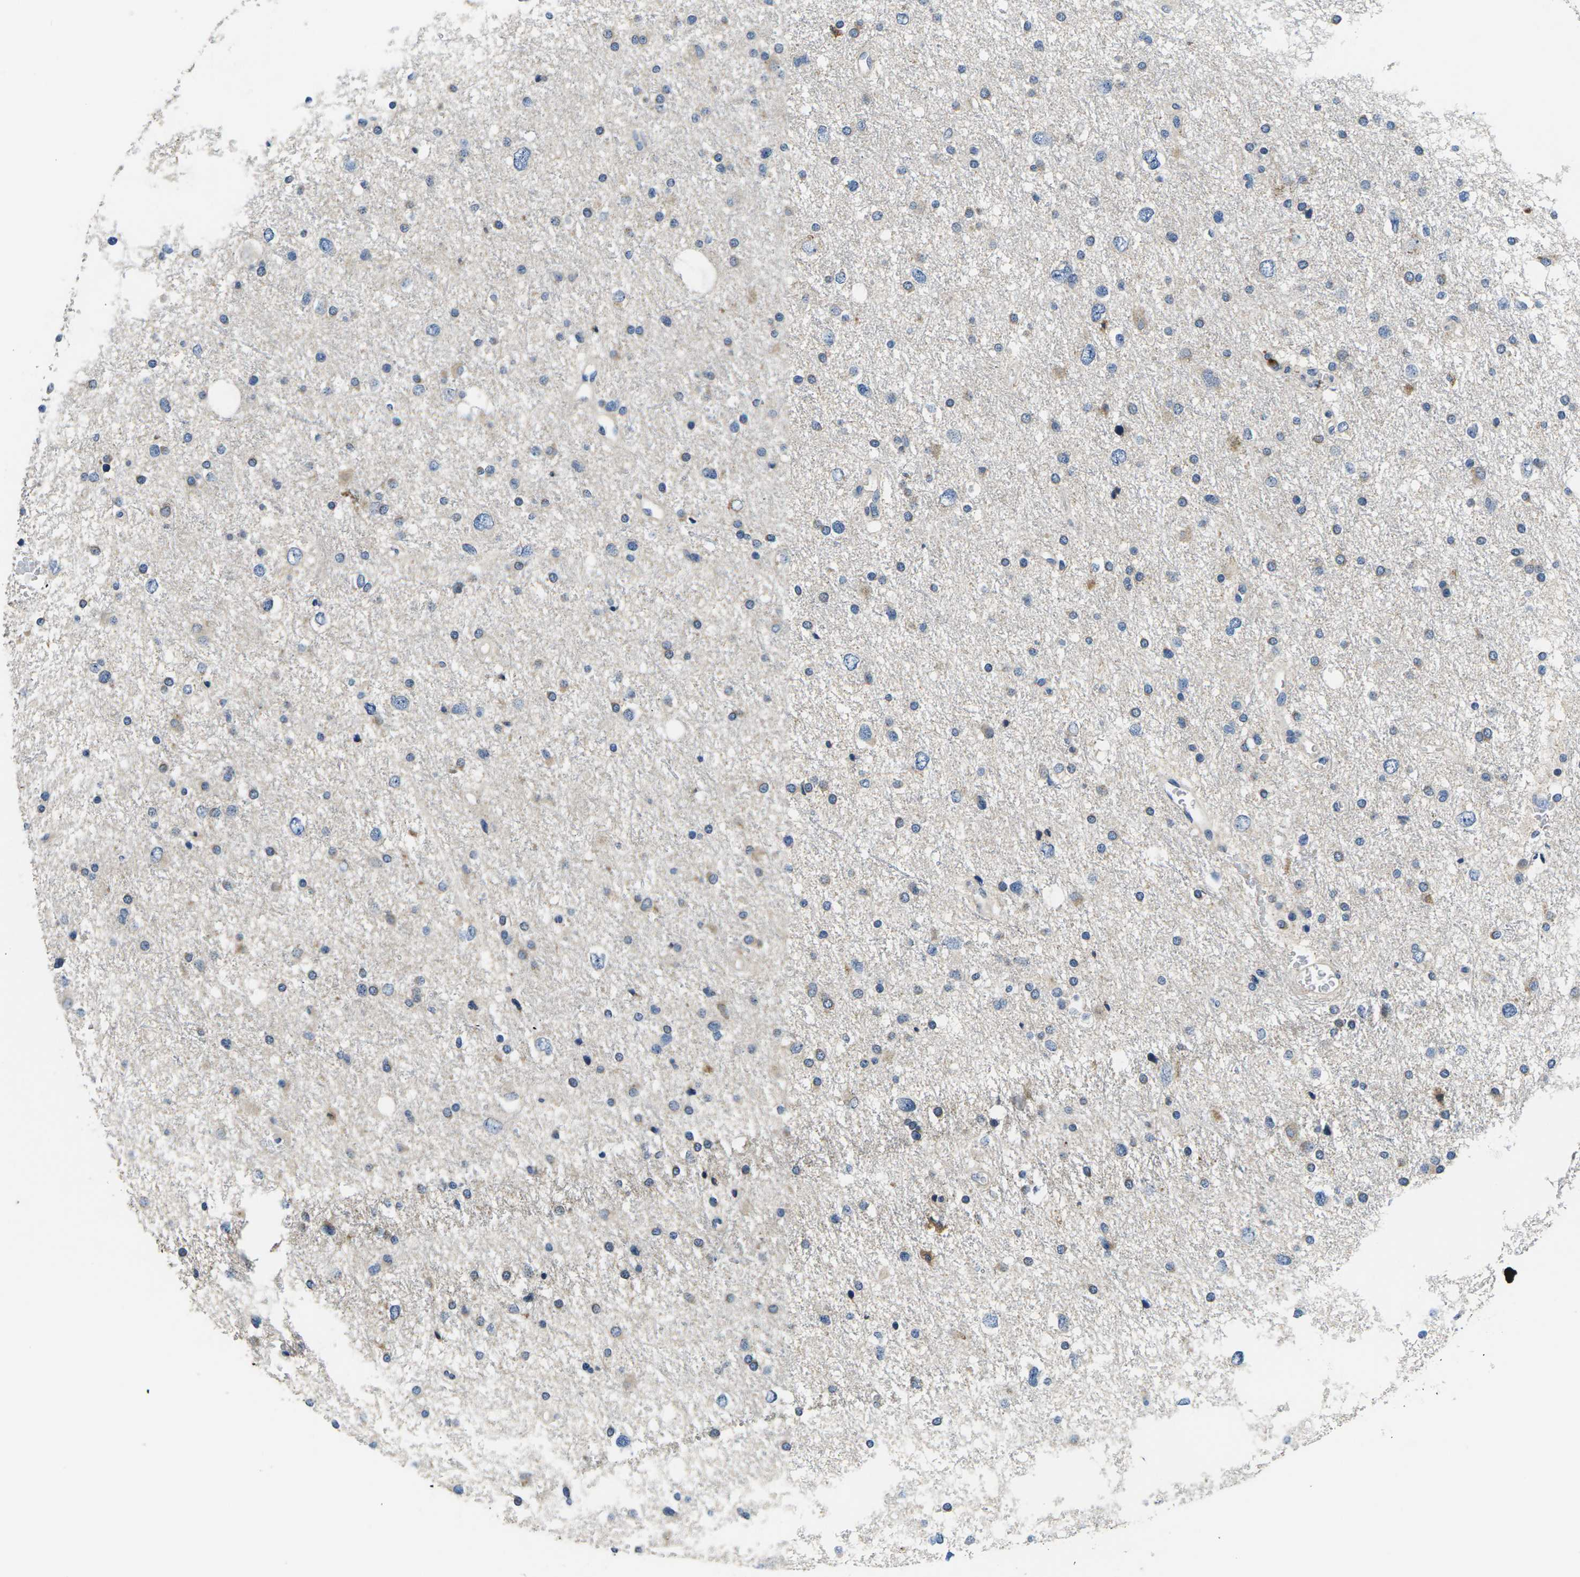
{"staining": {"intensity": "negative", "quantity": "none", "location": "none"}, "tissue": "glioma", "cell_type": "Tumor cells", "image_type": "cancer", "snomed": [{"axis": "morphology", "description": "Glioma, malignant, Low grade"}, {"axis": "topography", "description": "Brain"}], "caption": "Human glioma stained for a protein using immunohistochemistry (IHC) exhibits no staining in tumor cells.", "gene": "ERGIC3", "patient": {"sex": "female", "age": 37}}